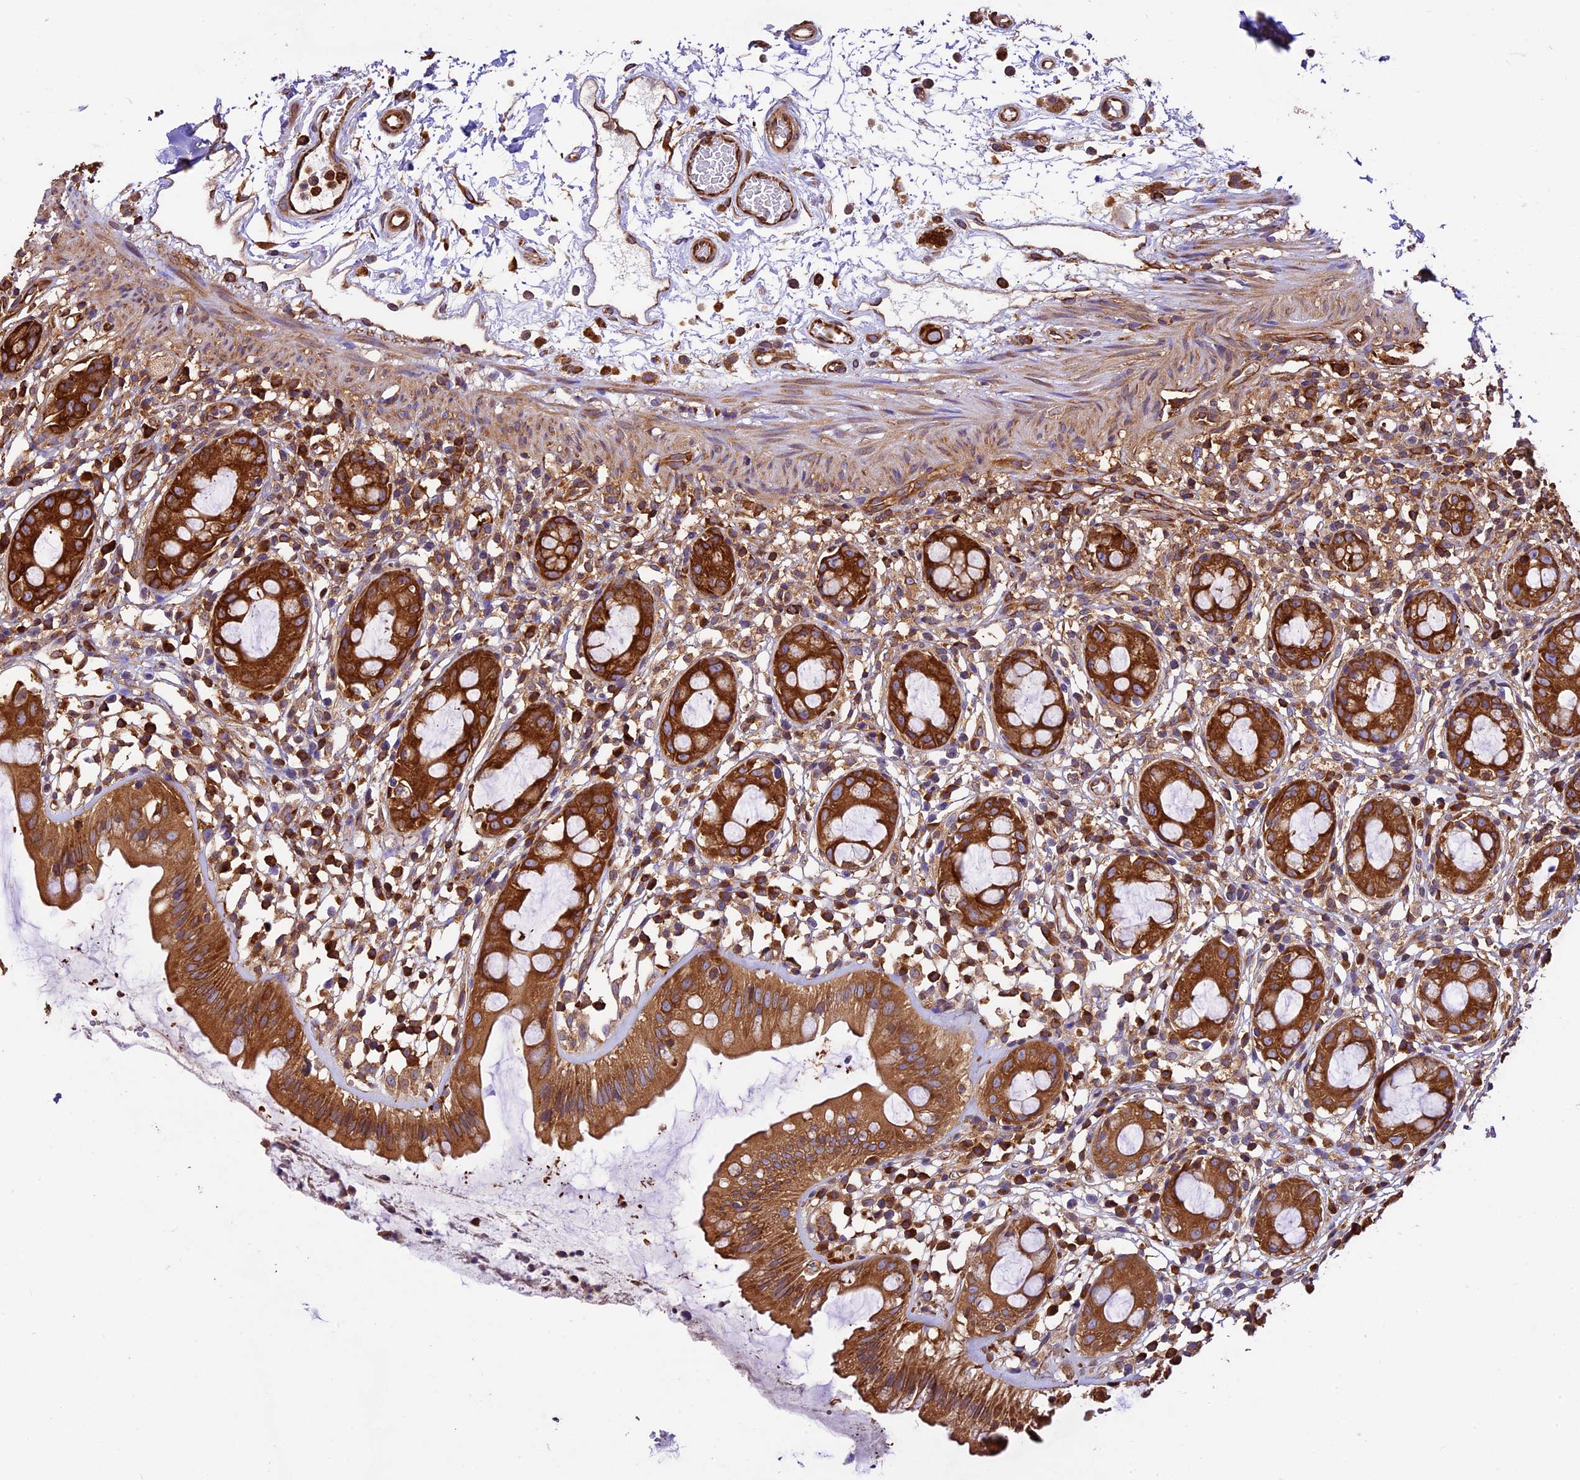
{"staining": {"intensity": "strong", "quantity": ">75%", "location": "cytoplasmic/membranous"}, "tissue": "rectum", "cell_type": "Glandular cells", "image_type": "normal", "snomed": [{"axis": "morphology", "description": "Normal tissue, NOS"}, {"axis": "topography", "description": "Rectum"}], "caption": "Rectum stained for a protein (brown) demonstrates strong cytoplasmic/membranous positive positivity in approximately >75% of glandular cells.", "gene": "KARS1", "patient": {"sex": "female", "age": 57}}